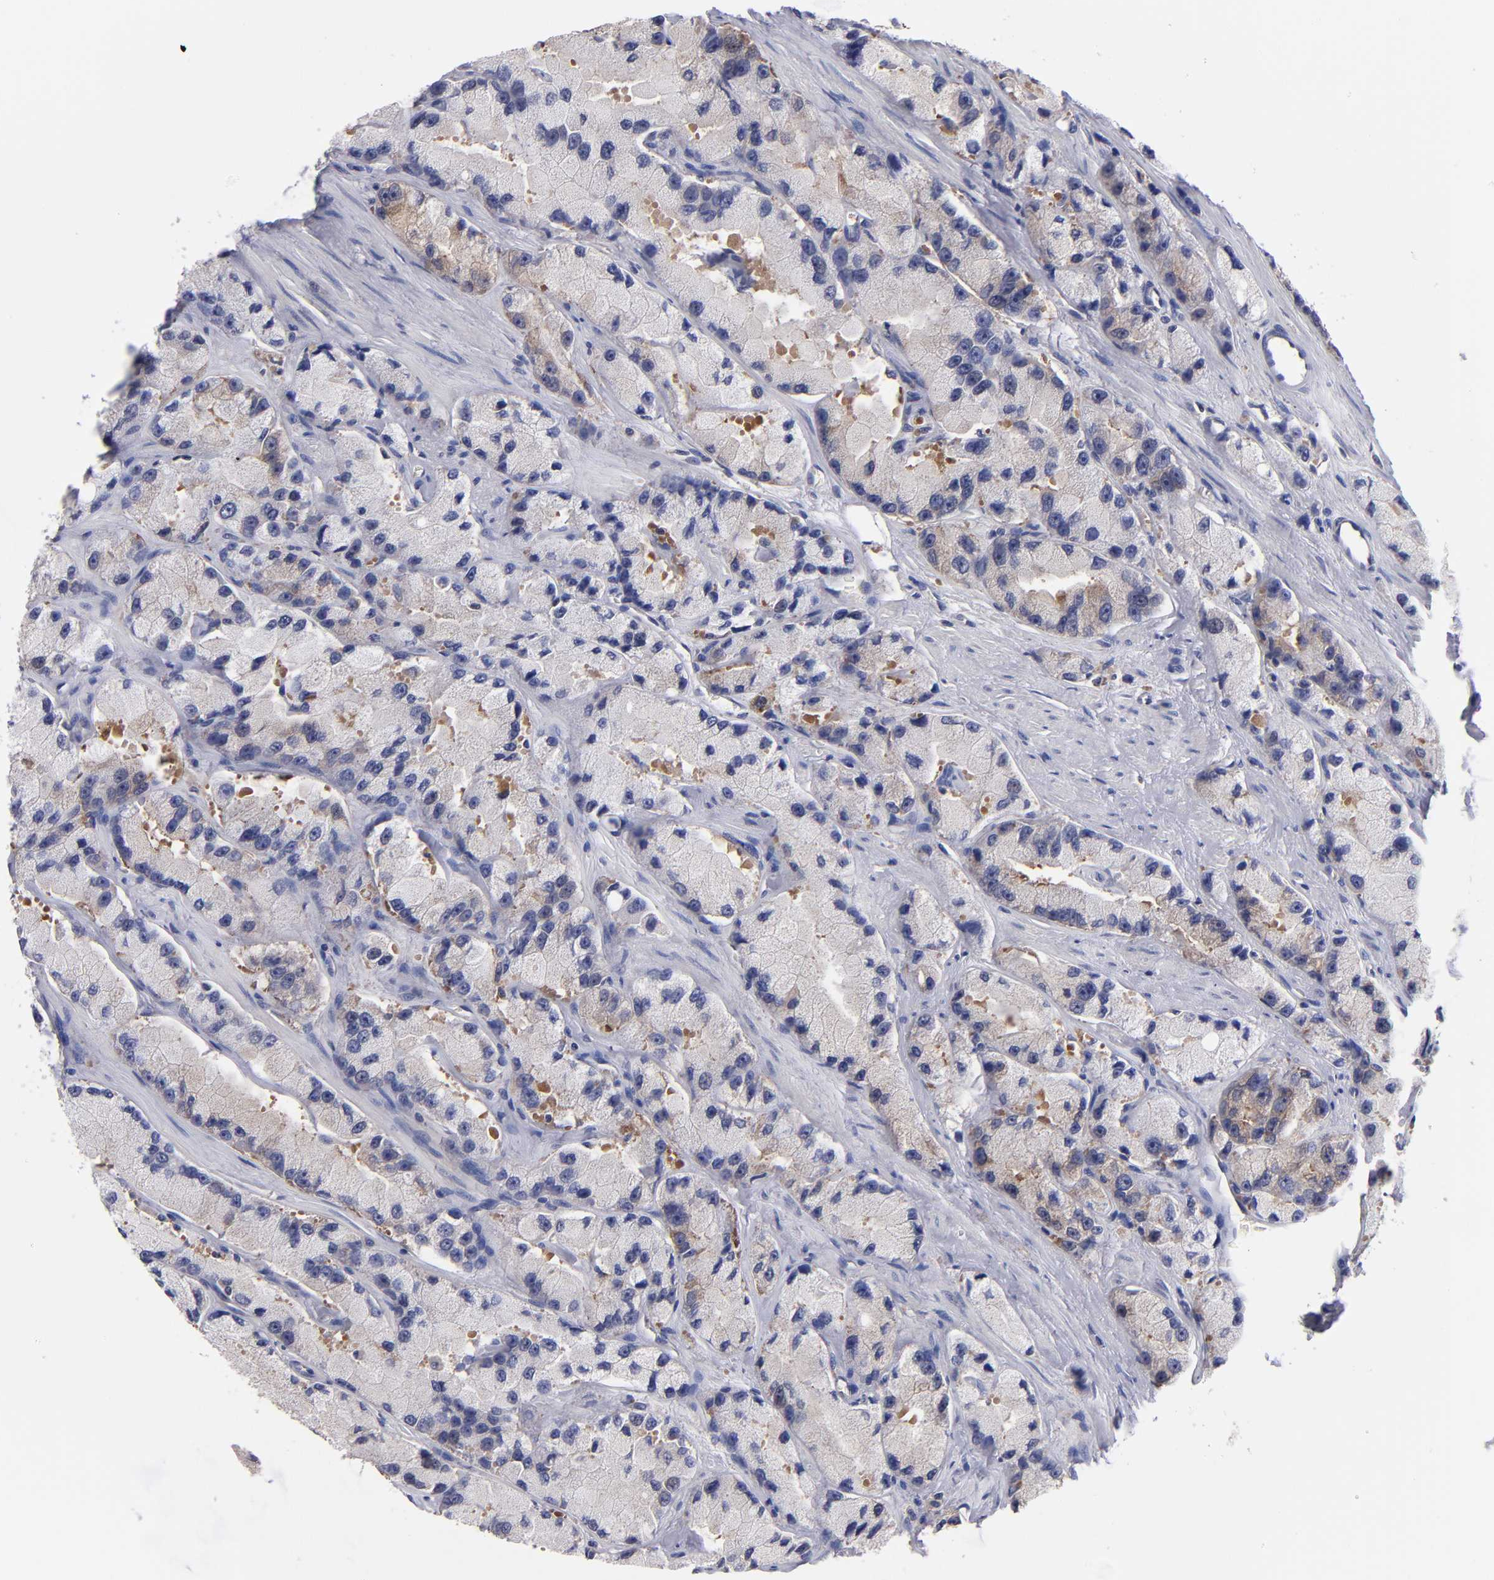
{"staining": {"intensity": "weak", "quantity": ">75%", "location": "cytoplasmic/membranous"}, "tissue": "prostate cancer", "cell_type": "Tumor cells", "image_type": "cancer", "snomed": [{"axis": "morphology", "description": "Adenocarcinoma, High grade"}, {"axis": "topography", "description": "Prostate"}], "caption": "The histopathology image reveals immunohistochemical staining of prostate cancer (adenocarcinoma (high-grade)). There is weak cytoplasmic/membranous expression is seen in approximately >75% of tumor cells. (brown staining indicates protein expression, while blue staining denotes nuclei).", "gene": "EIF3L", "patient": {"sex": "male", "age": 58}}